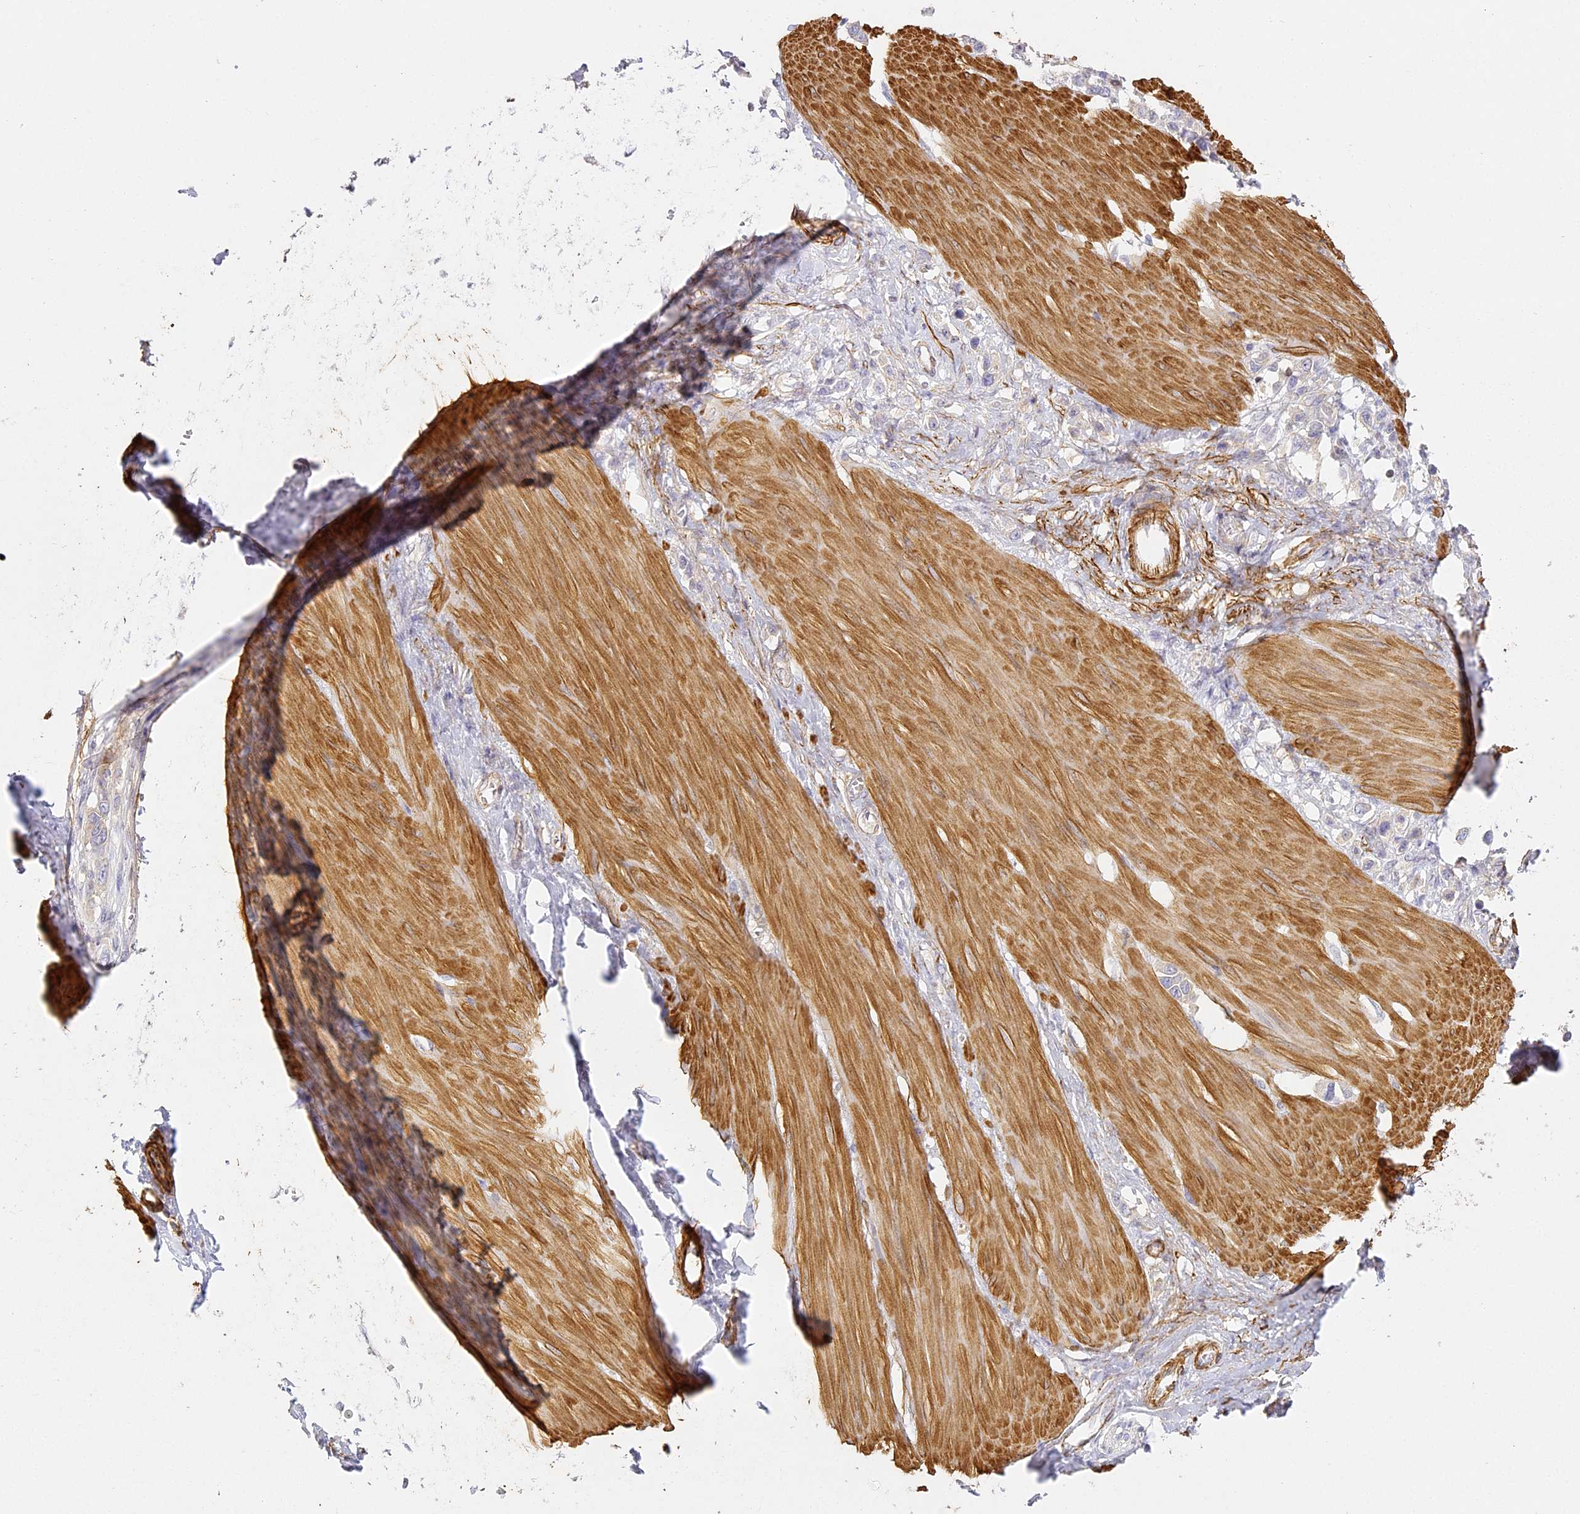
{"staining": {"intensity": "negative", "quantity": "none", "location": "none"}, "tissue": "stomach cancer", "cell_type": "Tumor cells", "image_type": "cancer", "snomed": [{"axis": "morphology", "description": "Adenocarcinoma, NOS"}, {"axis": "topography", "description": "Stomach"}], "caption": "An immunohistochemistry histopathology image of adenocarcinoma (stomach) is shown. There is no staining in tumor cells of adenocarcinoma (stomach).", "gene": "MED28", "patient": {"sex": "female", "age": 65}}